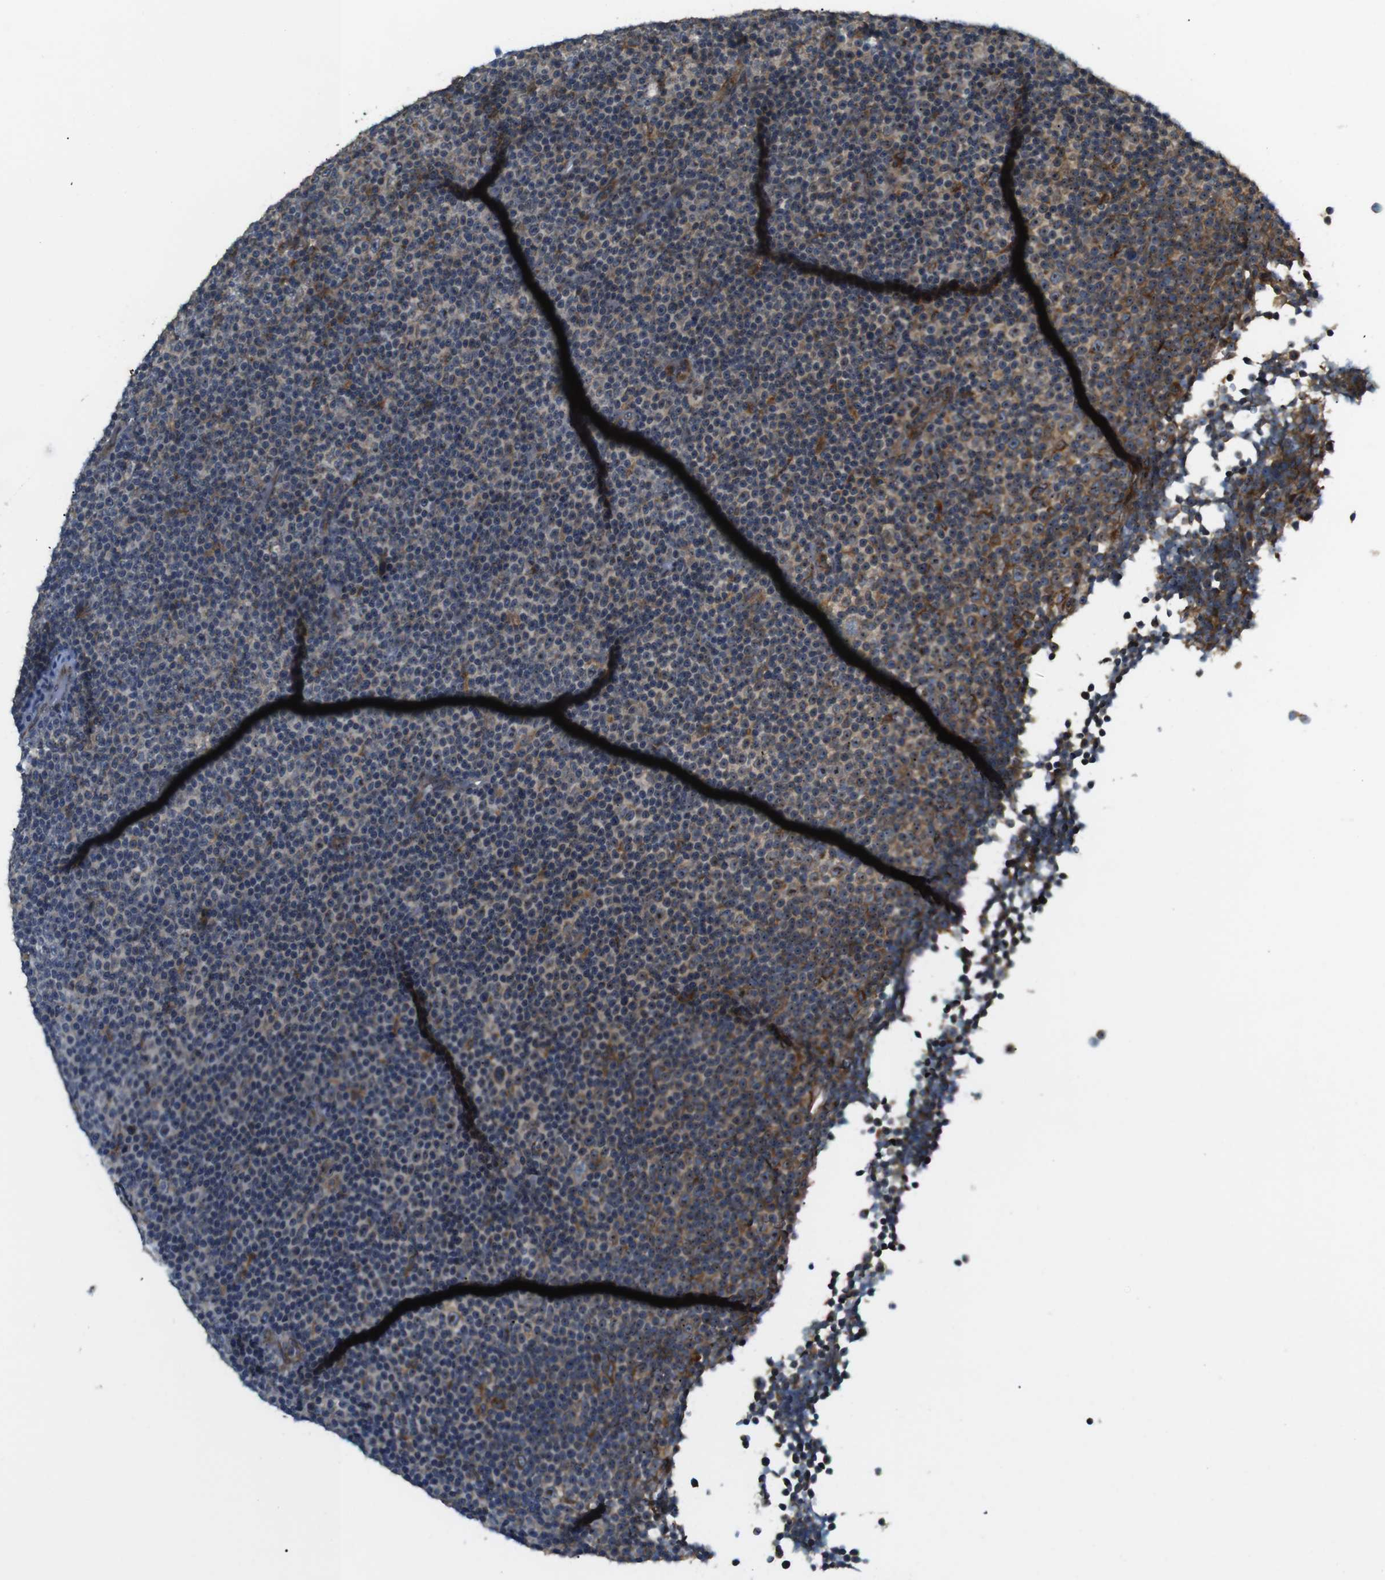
{"staining": {"intensity": "moderate", "quantity": "<25%", "location": "cytoplasmic/membranous"}, "tissue": "lymphoma", "cell_type": "Tumor cells", "image_type": "cancer", "snomed": [{"axis": "morphology", "description": "Malignant lymphoma, non-Hodgkin's type, Low grade"}, {"axis": "topography", "description": "Lymph node"}], "caption": "This image reveals immunohistochemistry staining of low-grade malignant lymphoma, non-Hodgkin's type, with low moderate cytoplasmic/membranous expression in about <25% of tumor cells.", "gene": "TMEM143", "patient": {"sex": "female", "age": 67}}